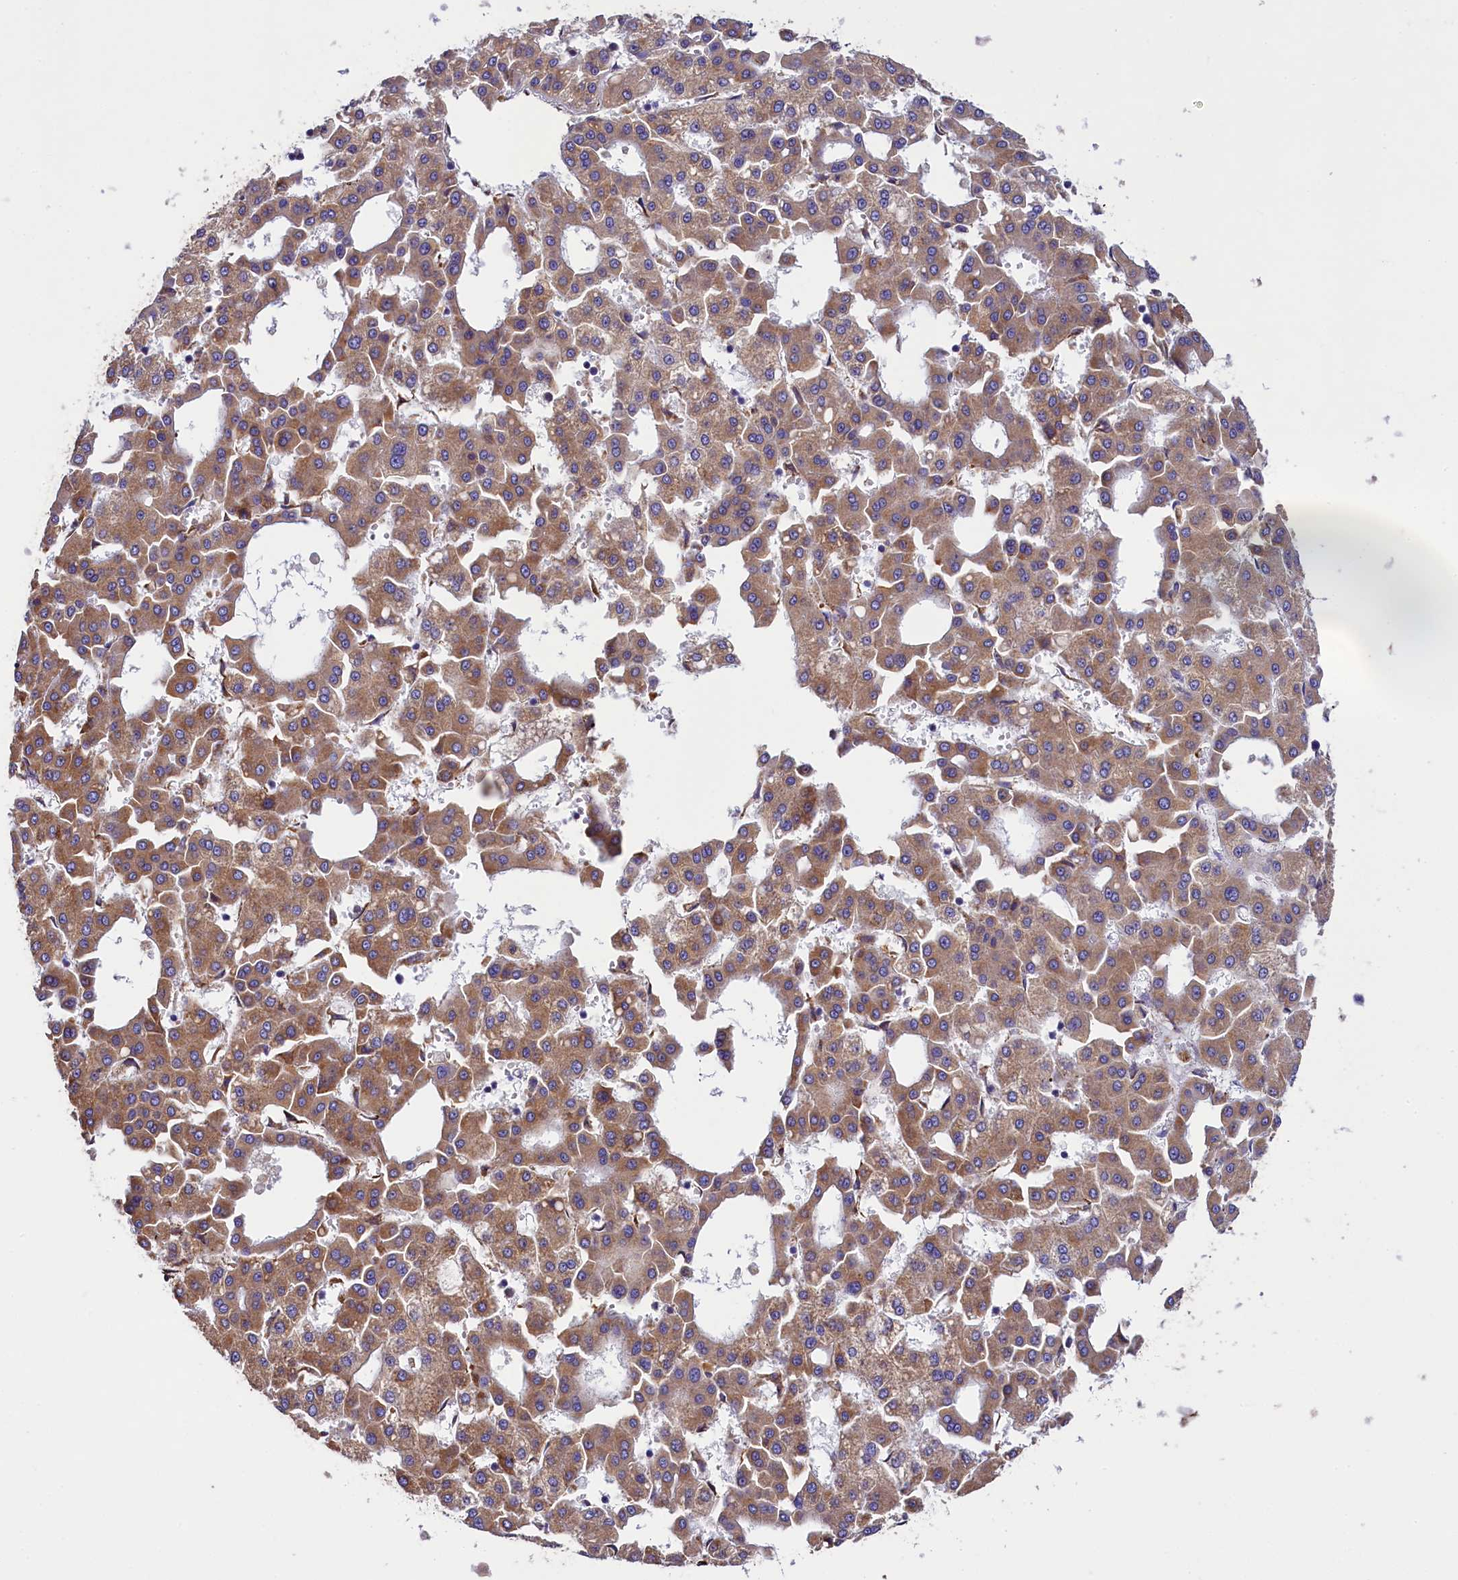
{"staining": {"intensity": "moderate", "quantity": ">75%", "location": "cytoplasmic/membranous"}, "tissue": "liver cancer", "cell_type": "Tumor cells", "image_type": "cancer", "snomed": [{"axis": "morphology", "description": "Carcinoma, Hepatocellular, NOS"}, {"axis": "topography", "description": "Liver"}], "caption": "Immunohistochemistry (IHC) staining of liver hepatocellular carcinoma, which exhibits medium levels of moderate cytoplasmic/membranous positivity in approximately >75% of tumor cells indicating moderate cytoplasmic/membranous protein expression. The staining was performed using DAB (brown) for protein detection and nuclei were counterstained in hematoxylin (blue).", "gene": "CAPS2", "patient": {"sex": "male", "age": 47}}